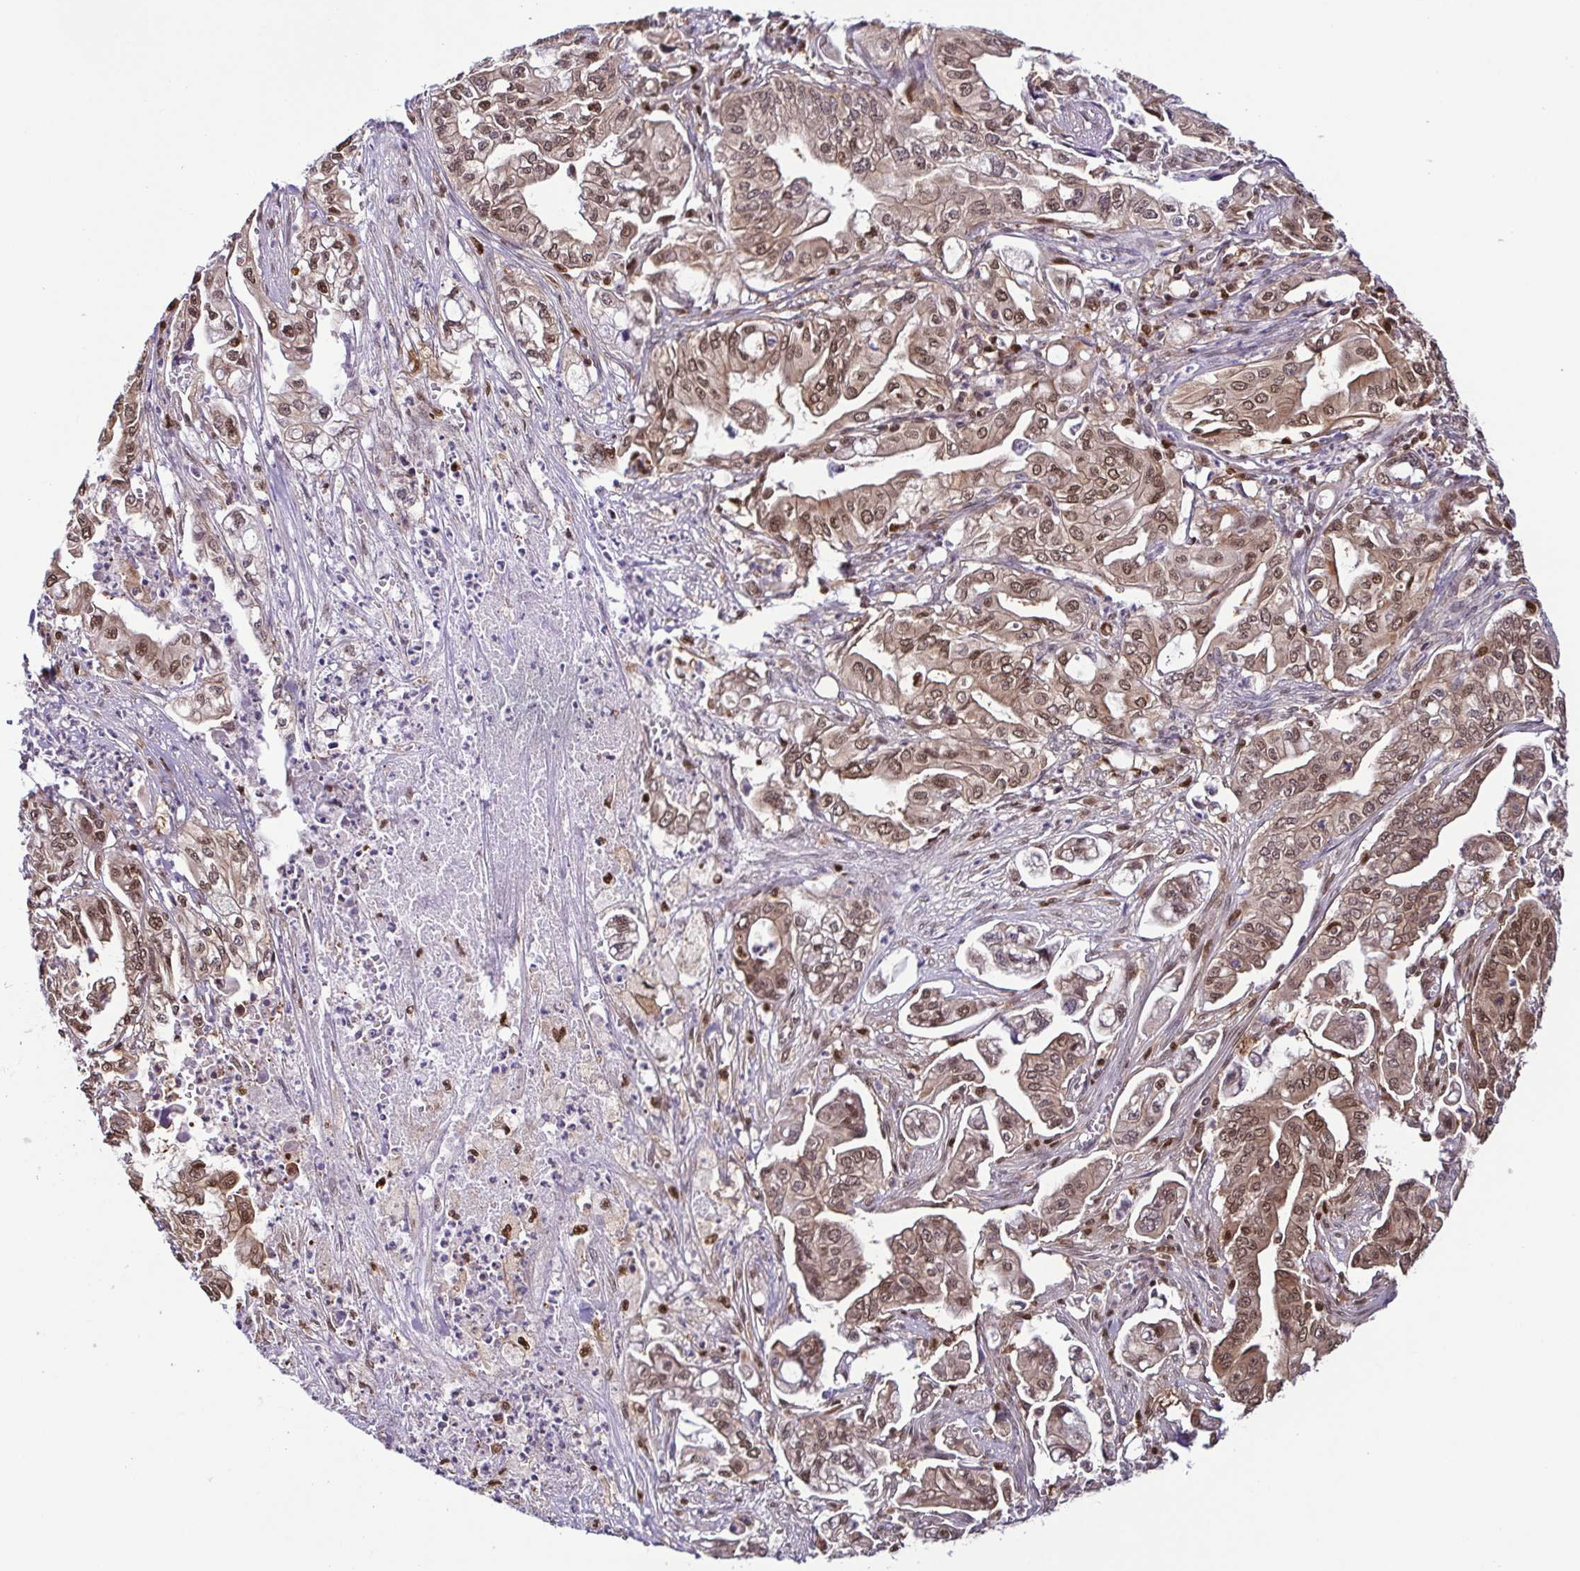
{"staining": {"intensity": "moderate", "quantity": ">75%", "location": "cytoplasmic/membranous,nuclear"}, "tissue": "pancreatic cancer", "cell_type": "Tumor cells", "image_type": "cancer", "snomed": [{"axis": "morphology", "description": "Adenocarcinoma, NOS"}, {"axis": "topography", "description": "Pancreas"}], "caption": "Immunohistochemical staining of pancreatic cancer (adenocarcinoma) reveals medium levels of moderate cytoplasmic/membranous and nuclear protein positivity in about >75% of tumor cells. (Brightfield microscopy of DAB IHC at high magnification).", "gene": "PSMB9", "patient": {"sex": "male", "age": 68}}